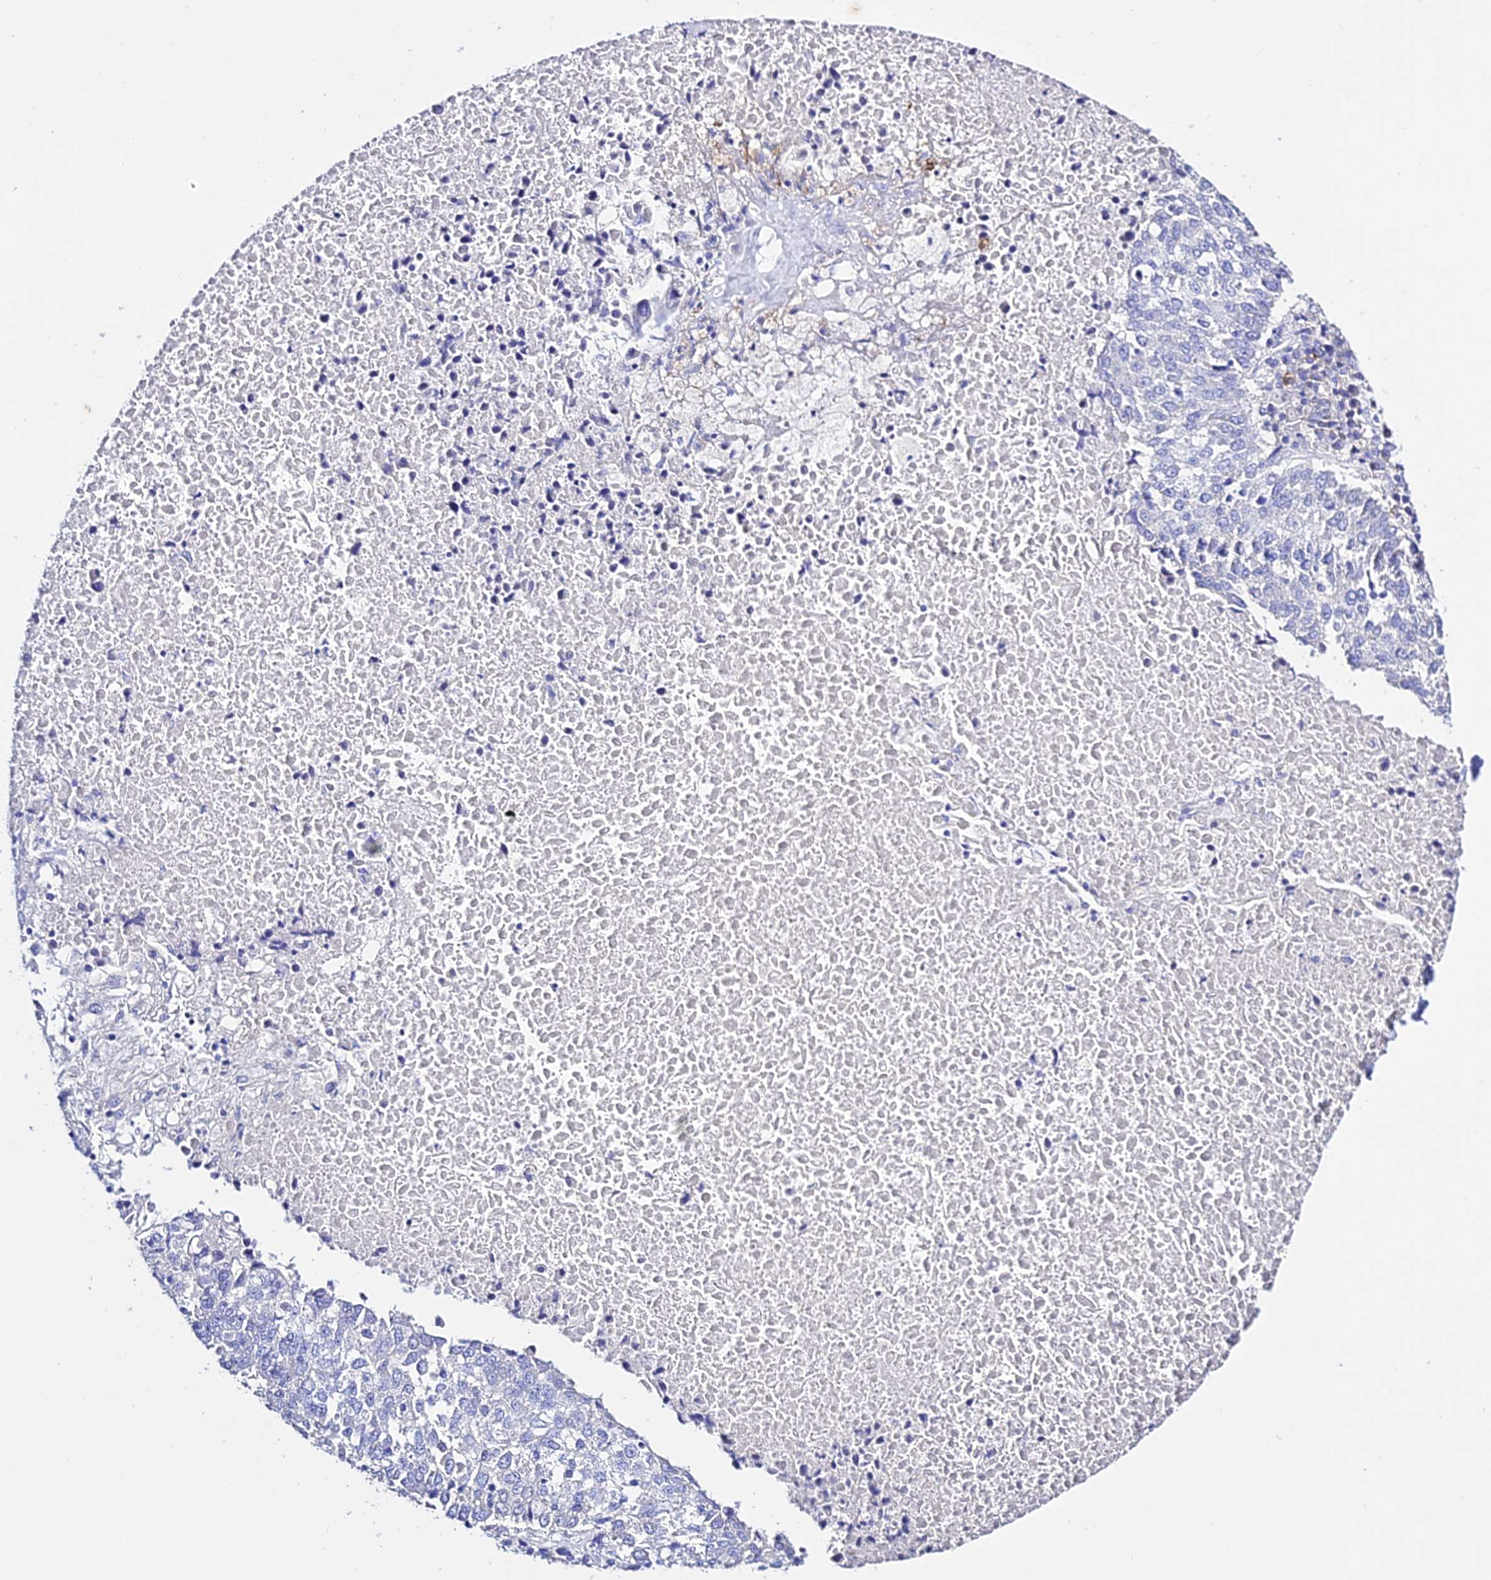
{"staining": {"intensity": "negative", "quantity": "none", "location": "none"}, "tissue": "lung cancer", "cell_type": "Tumor cells", "image_type": "cancer", "snomed": [{"axis": "morphology", "description": "Squamous cell carcinoma, NOS"}, {"axis": "topography", "description": "Lung"}], "caption": "IHC photomicrograph of human lung squamous cell carcinoma stained for a protein (brown), which demonstrates no expression in tumor cells.", "gene": "TMEM117", "patient": {"sex": "male", "age": 73}}